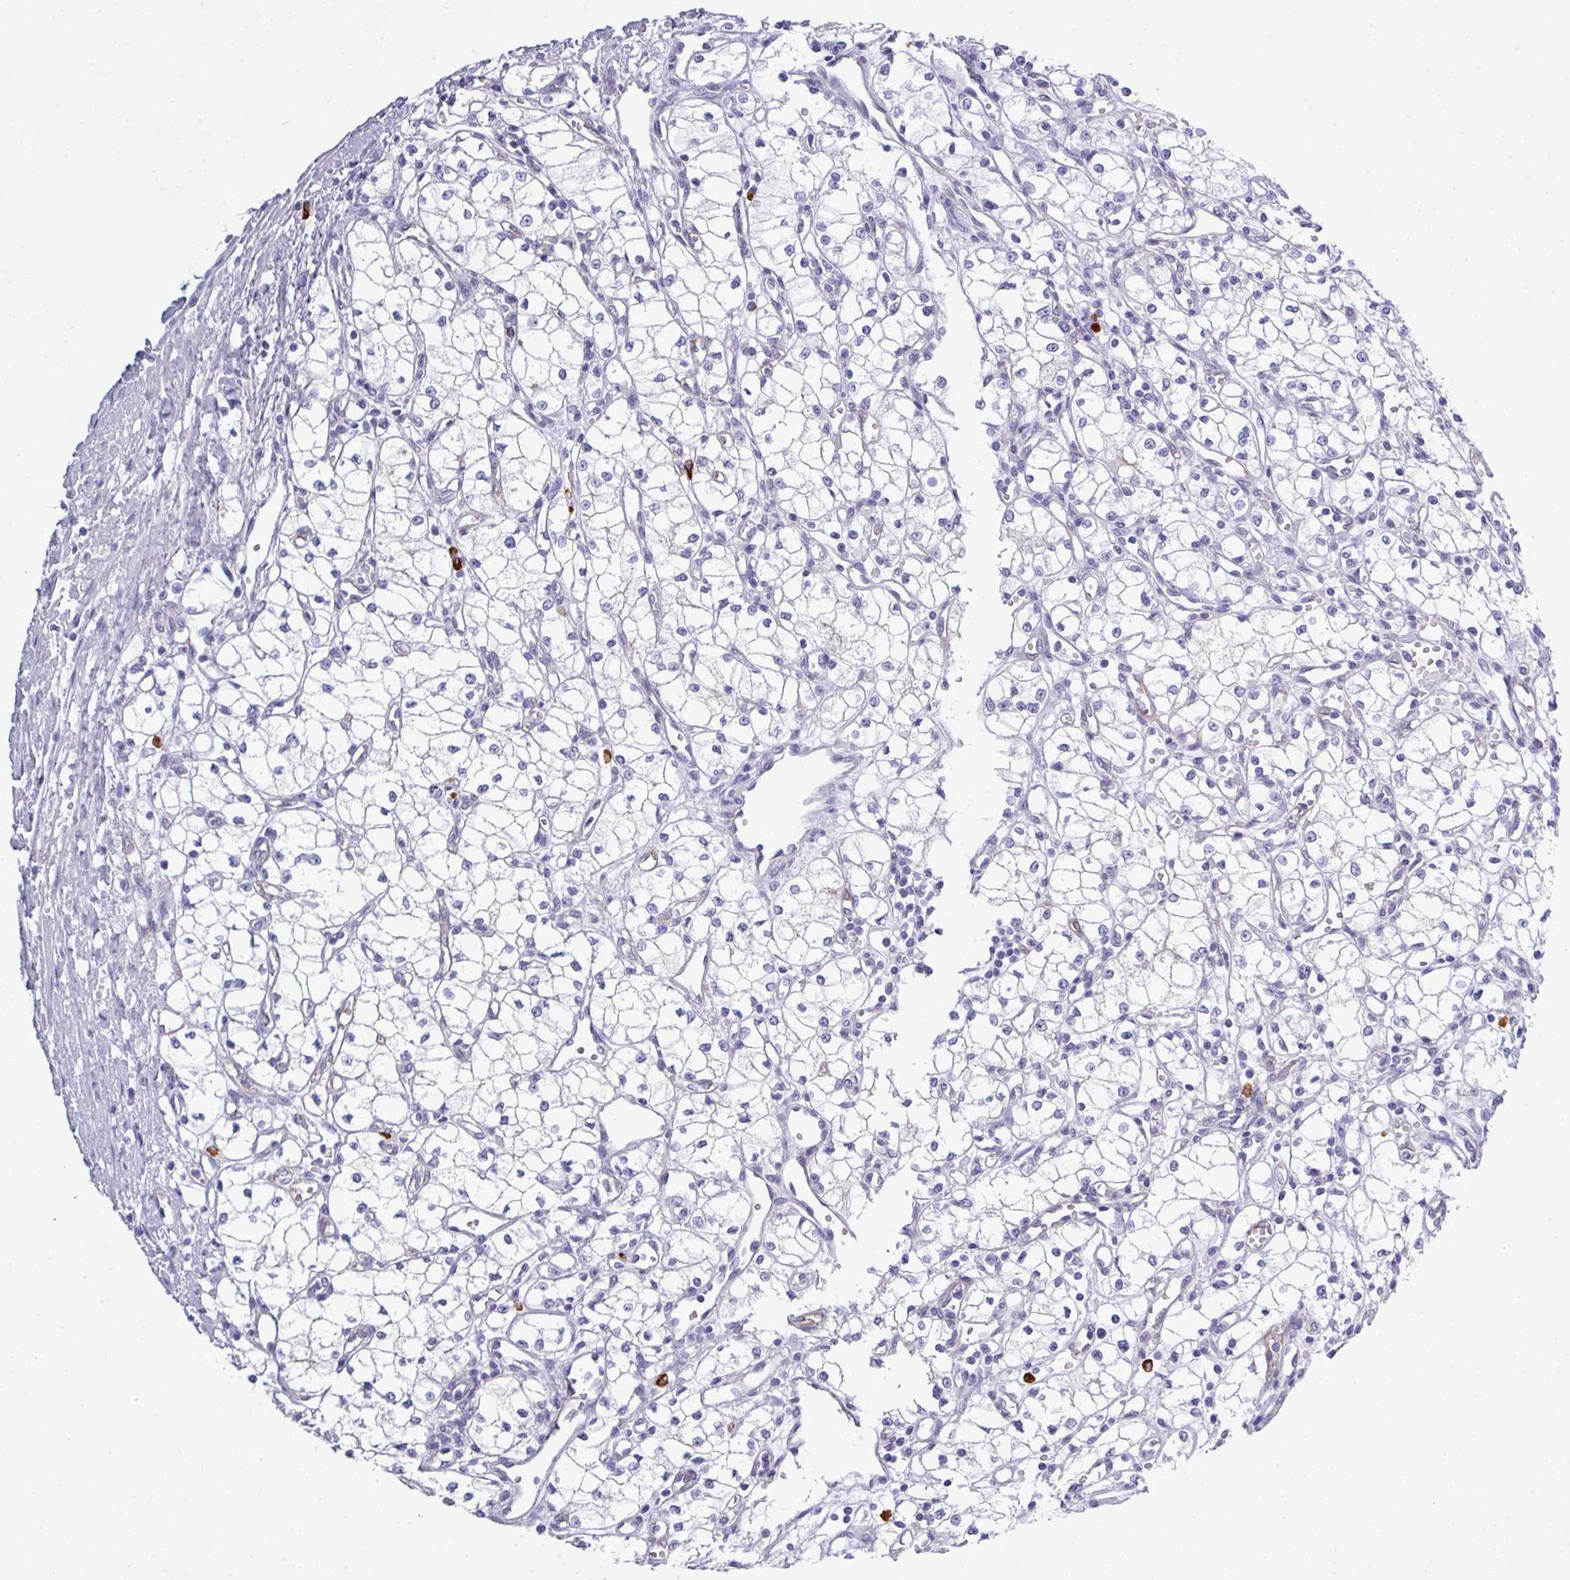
{"staining": {"intensity": "negative", "quantity": "none", "location": "none"}, "tissue": "renal cancer", "cell_type": "Tumor cells", "image_type": "cancer", "snomed": [{"axis": "morphology", "description": "Adenocarcinoma, NOS"}, {"axis": "topography", "description": "Kidney"}], "caption": "This is an immunohistochemistry histopathology image of human renal cancer (adenocarcinoma). There is no expression in tumor cells.", "gene": "ABCC5", "patient": {"sex": "male", "age": 59}}